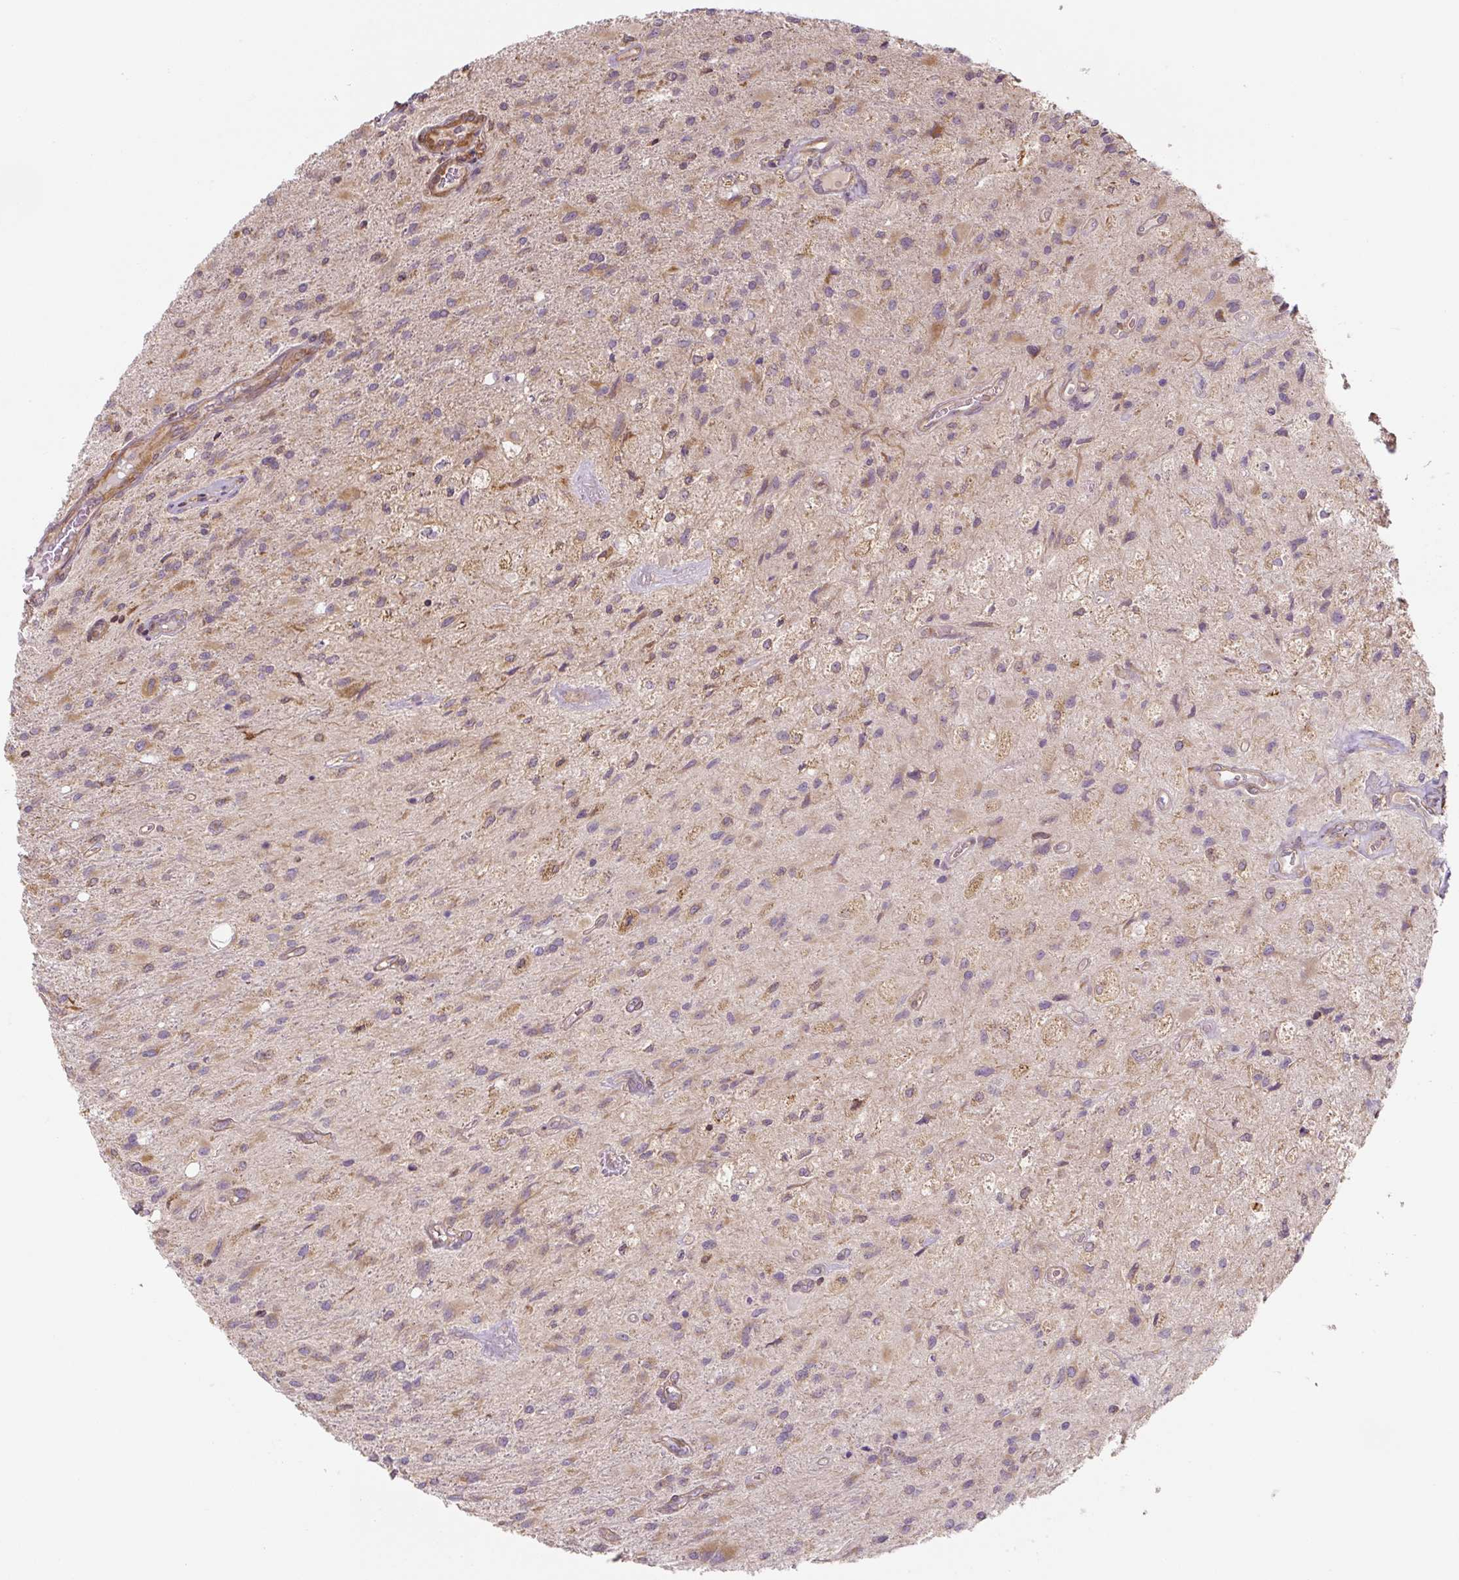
{"staining": {"intensity": "moderate", "quantity": "<25%", "location": "cytoplasmic/membranous"}, "tissue": "glioma", "cell_type": "Tumor cells", "image_type": "cancer", "snomed": [{"axis": "morphology", "description": "Glioma, malignant, High grade"}, {"axis": "topography", "description": "Brain"}], "caption": "An image showing moderate cytoplasmic/membranous positivity in about <25% of tumor cells in malignant high-grade glioma, as visualized by brown immunohistochemical staining.", "gene": "RASA1", "patient": {"sex": "female", "age": 70}}